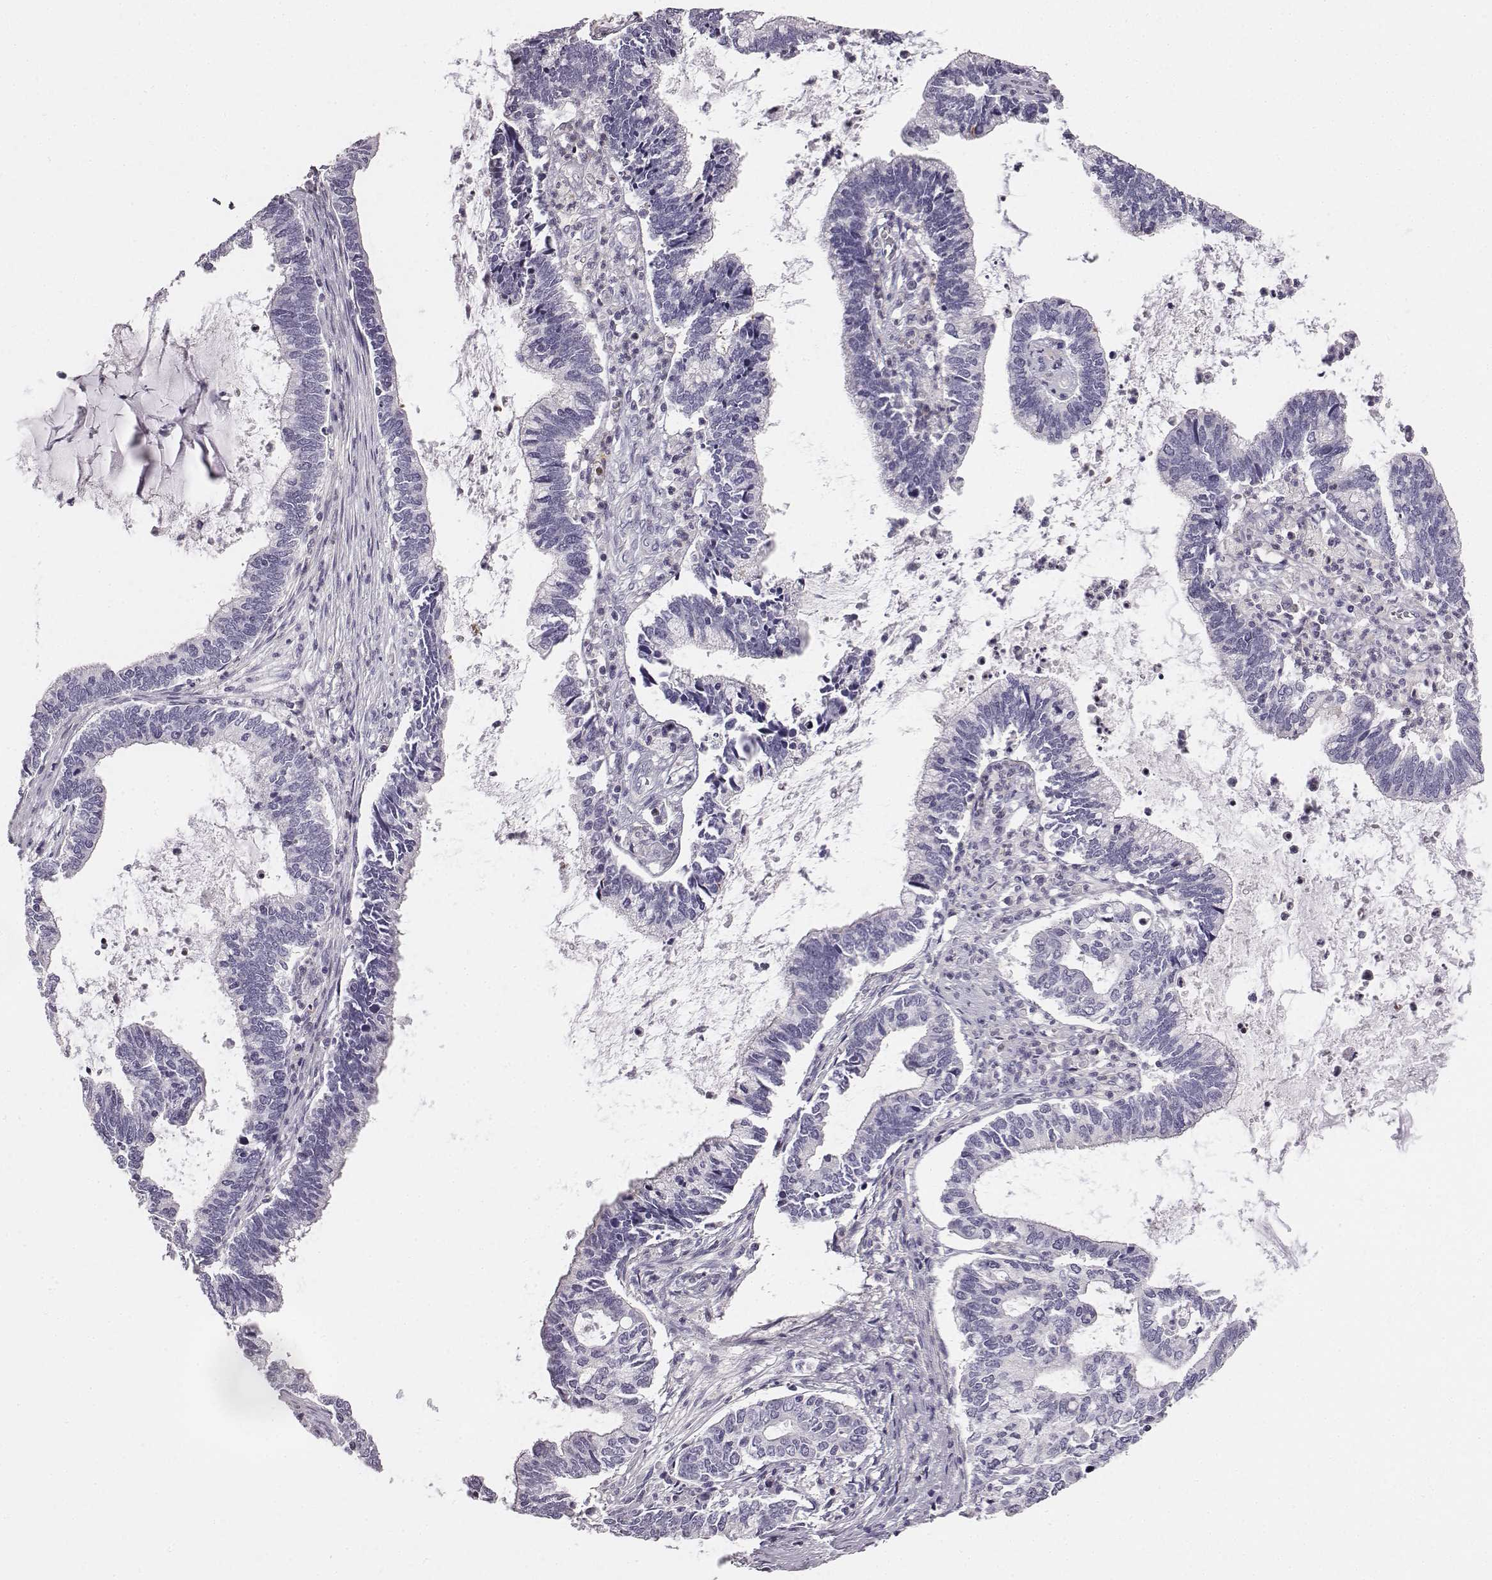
{"staining": {"intensity": "negative", "quantity": "none", "location": "none"}, "tissue": "cervical cancer", "cell_type": "Tumor cells", "image_type": "cancer", "snomed": [{"axis": "morphology", "description": "Adenocarcinoma, NOS"}, {"axis": "topography", "description": "Cervix"}], "caption": "The histopathology image demonstrates no significant expression in tumor cells of cervical adenocarcinoma.", "gene": "ADAM7", "patient": {"sex": "female", "age": 42}}